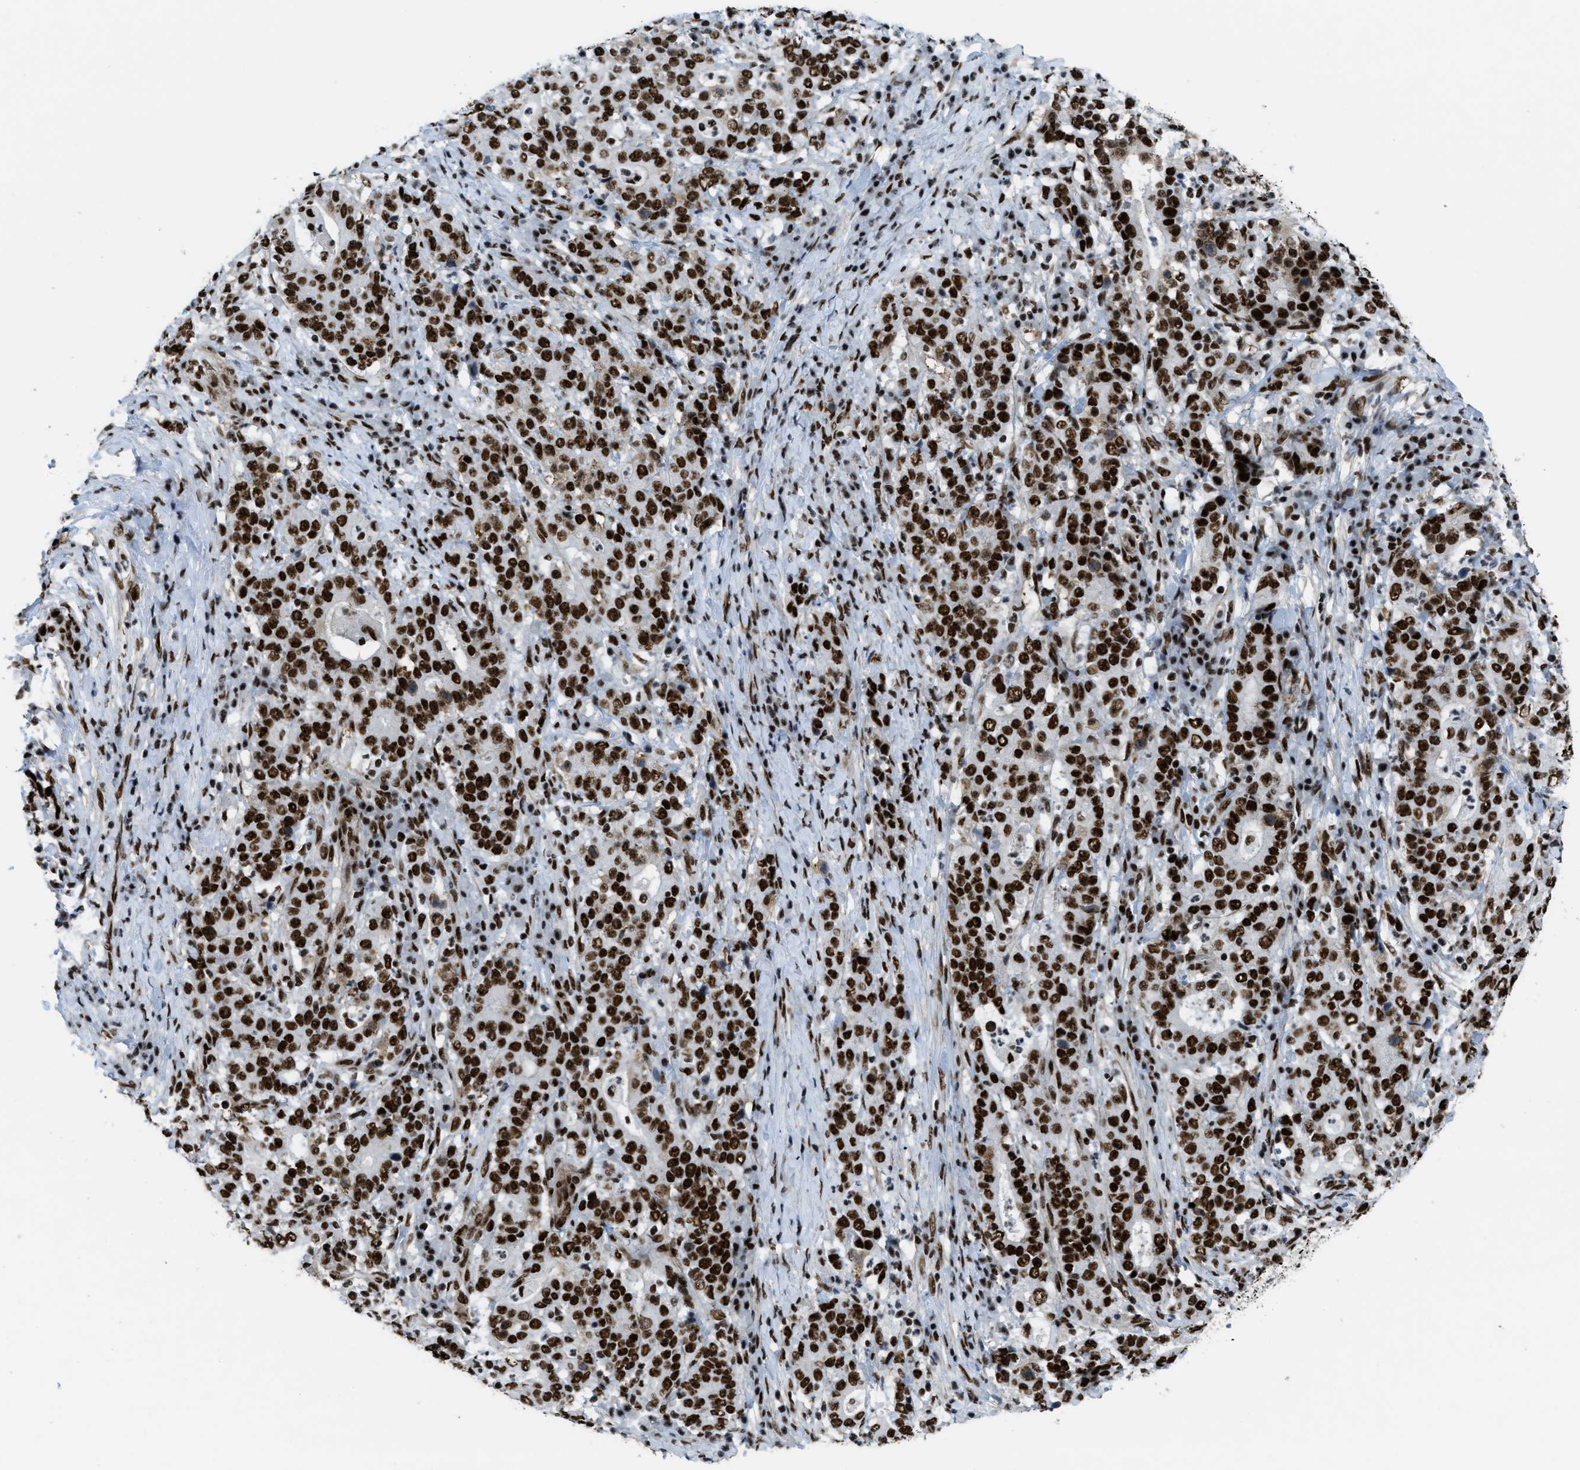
{"staining": {"intensity": "strong", "quantity": ">75%", "location": "nuclear"}, "tissue": "stomach cancer", "cell_type": "Tumor cells", "image_type": "cancer", "snomed": [{"axis": "morphology", "description": "Normal tissue, NOS"}, {"axis": "morphology", "description": "Adenocarcinoma, NOS"}, {"axis": "topography", "description": "Stomach, upper"}, {"axis": "topography", "description": "Stomach"}], "caption": "The micrograph reveals a brown stain indicating the presence of a protein in the nuclear of tumor cells in stomach cancer (adenocarcinoma).", "gene": "ZNF207", "patient": {"sex": "male", "age": 59}}